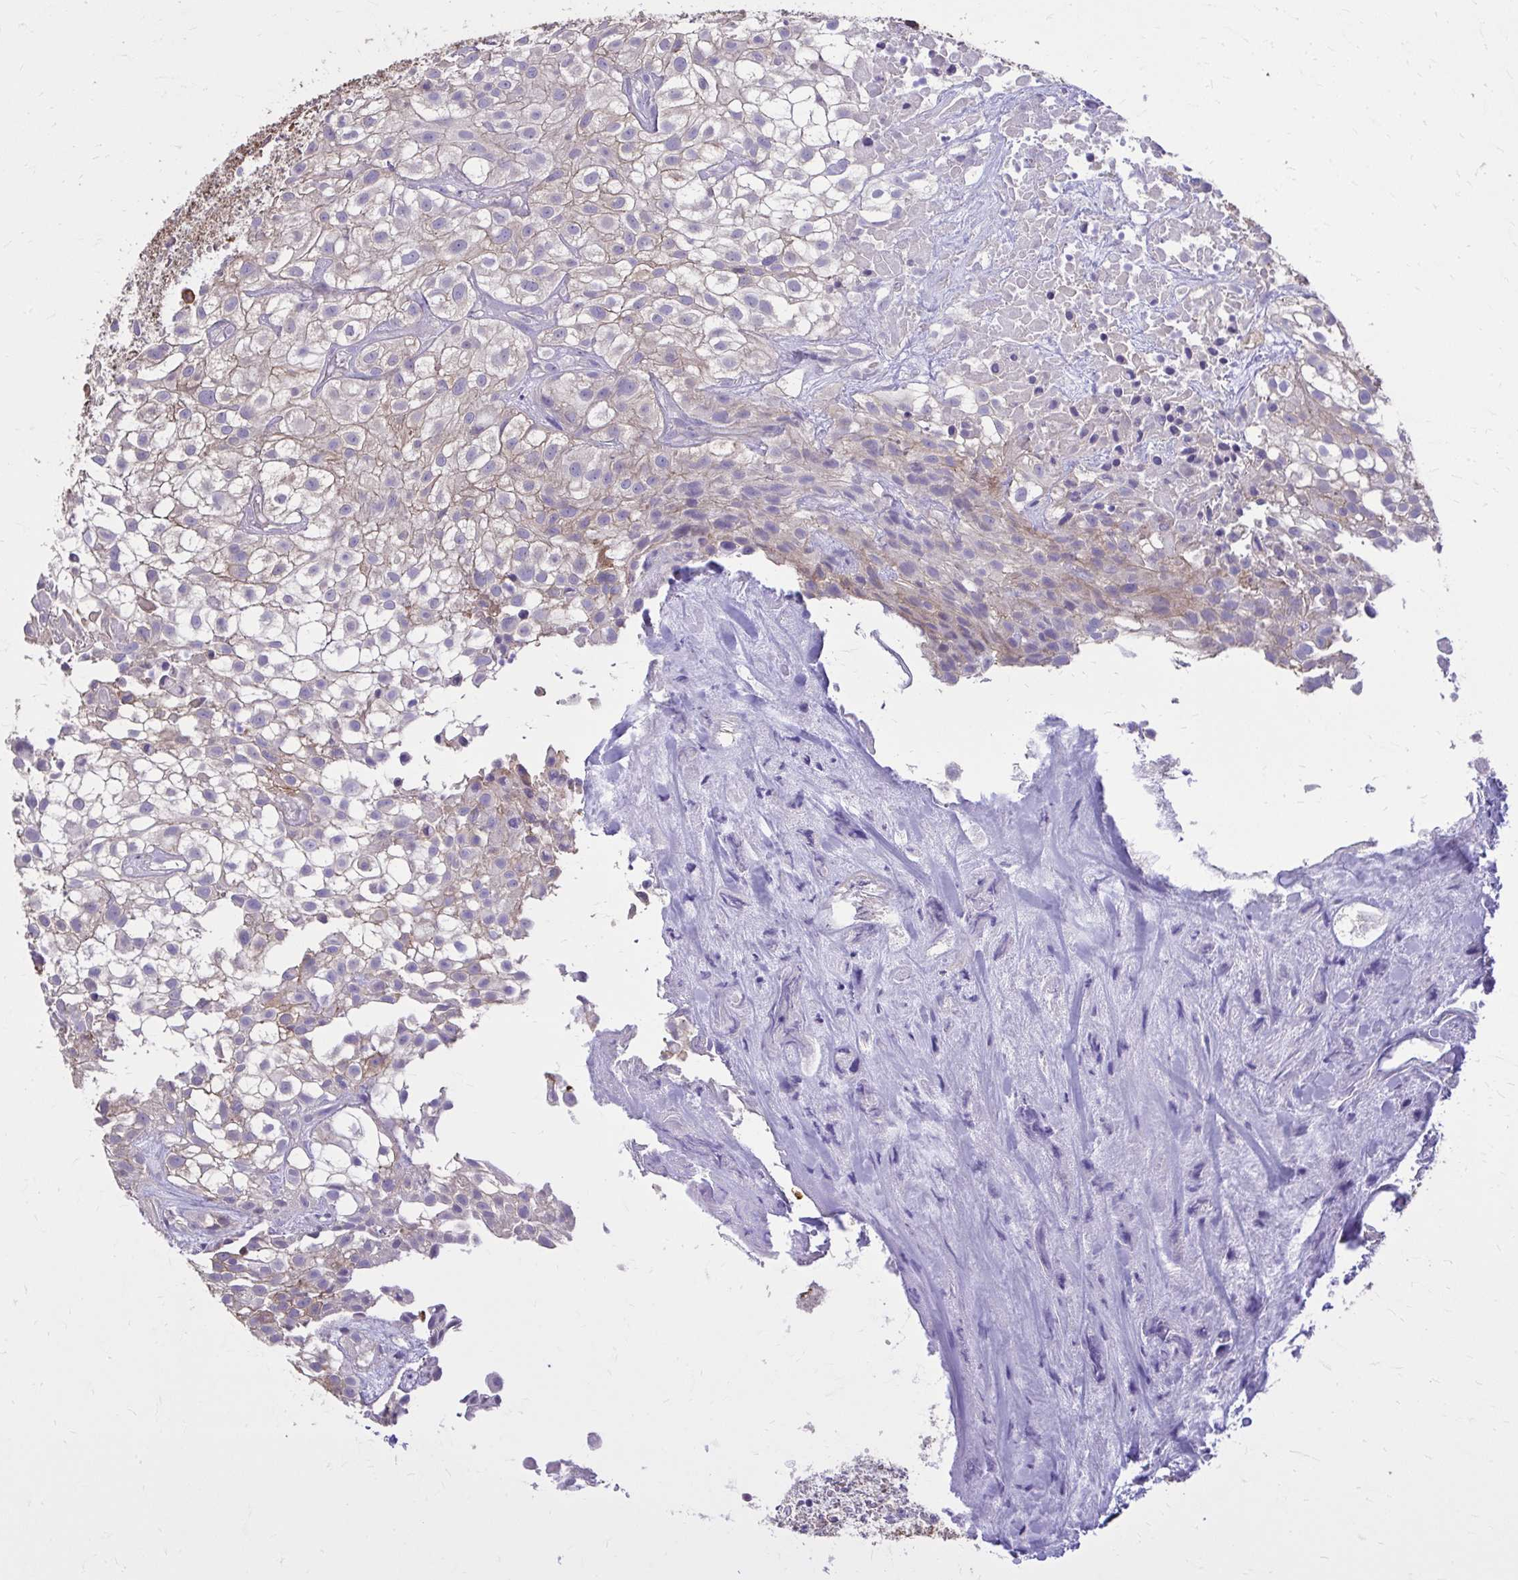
{"staining": {"intensity": "weak", "quantity": "<25%", "location": "cytoplasmic/membranous"}, "tissue": "urothelial cancer", "cell_type": "Tumor cells", "image_type": "cancer", "snomed": [{"axis": "morphology", "description": "Urothelial carcinoma, High grade"}, {"axis": "topography", "description": "Urinary bladder"}], "caption": "IHC of urothelial cancer demonstrates no expression in tumor cells.", "gene": "EPB41L1", "patient": {"sex": "male", "age": 56}}